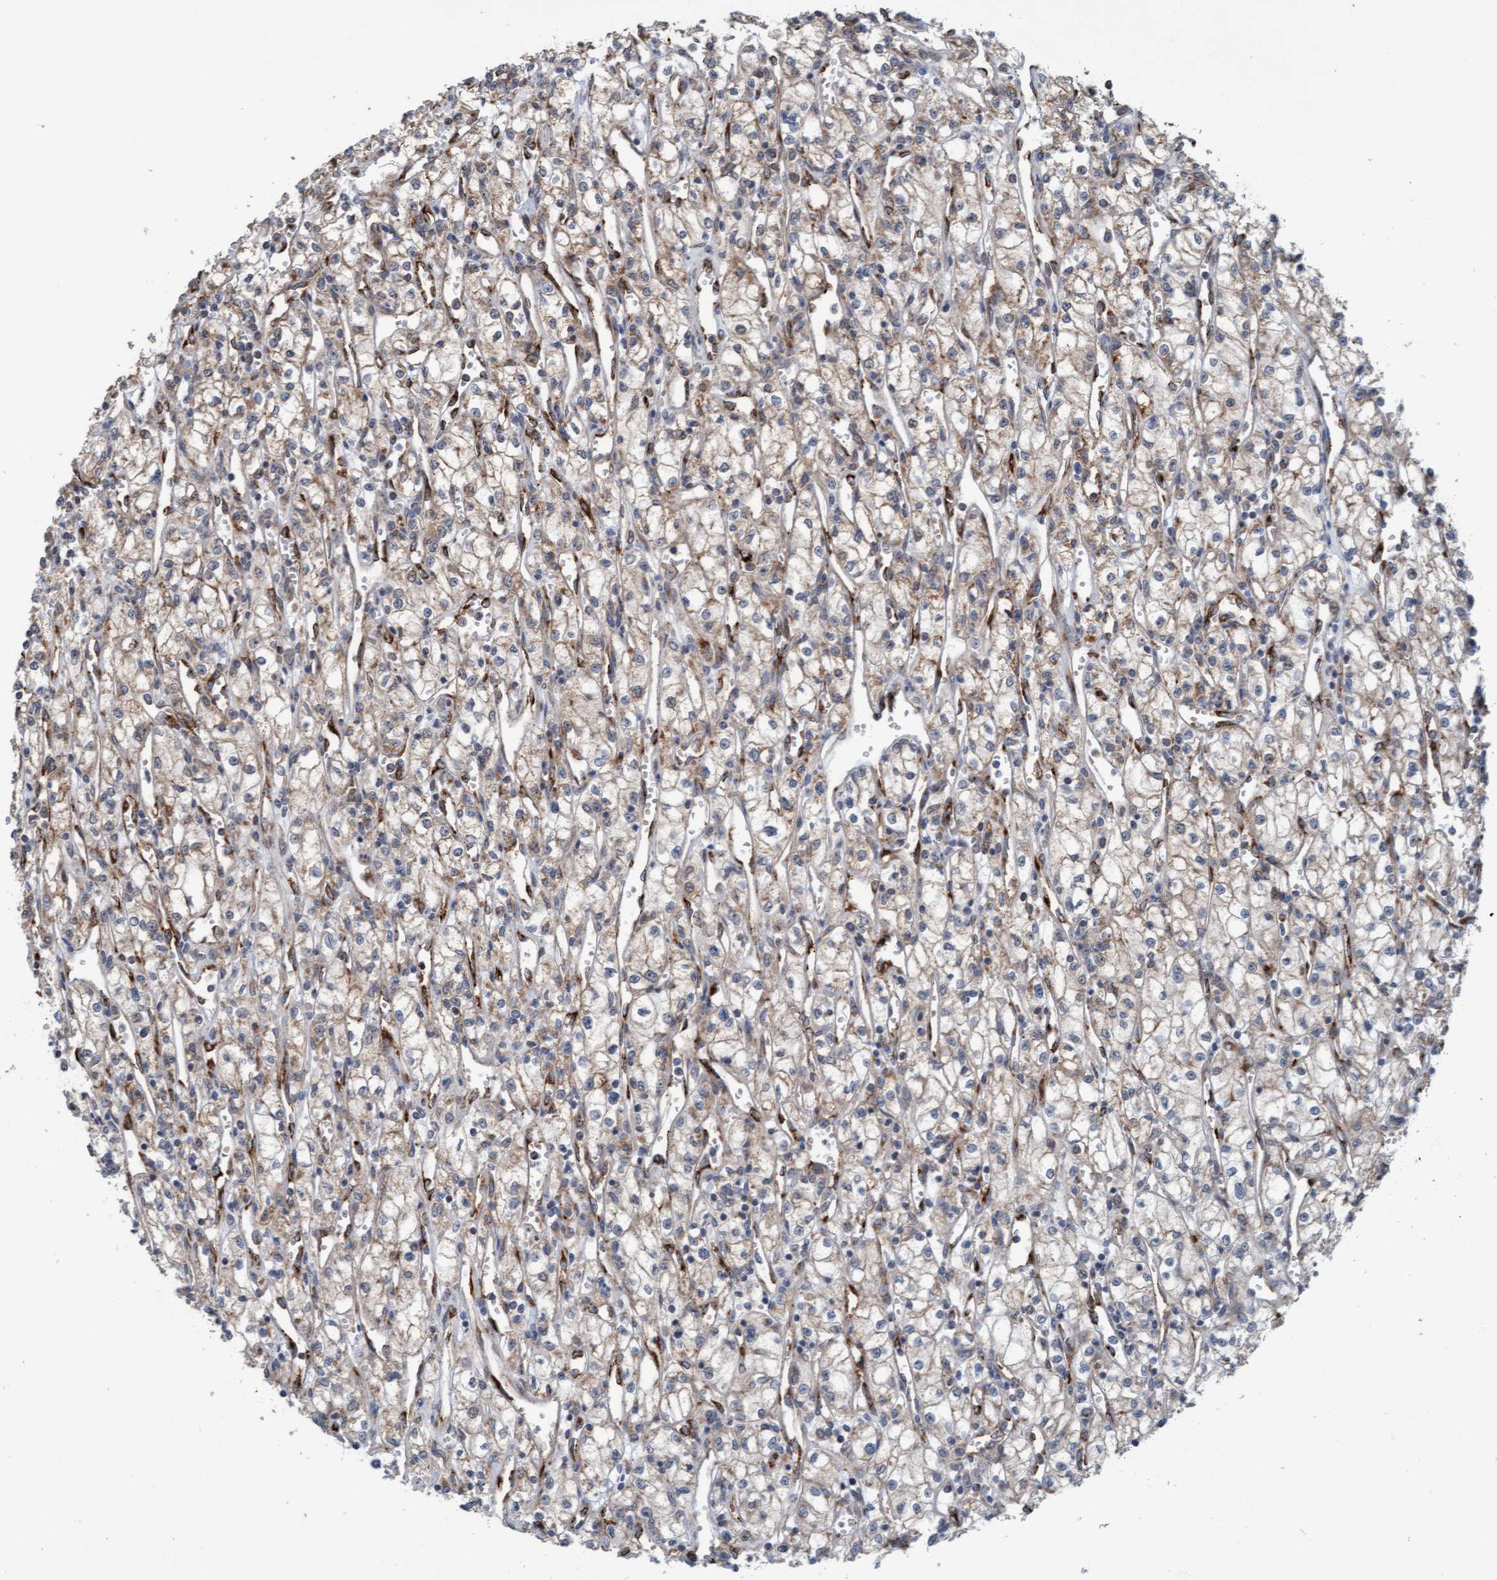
{"staining": {"intensity": "weak", "quantity": "<25%", "location": "cytoplasmic/membranous"}, "tissue": "renal cancer", "cell_type": "Tumor cells", "image_type": "cancer", "snomed": [{"axis": "morphology", "description": "Adenocarcinoma, NOS"}, {"axis": "topography", "description": "Kidney"}], "caption": "Immunohistochemical staining of renal cancer shows no significant staining in tumor cells. (Stains: DAB (3,3'-diaminobenzidine) immunohistochemistry with hematoxylin counter stain, Microscopy: brightfield microscopy at high magnification).", "gene": "ZNF566", "patient": {"sex": "male", "age": 59}}